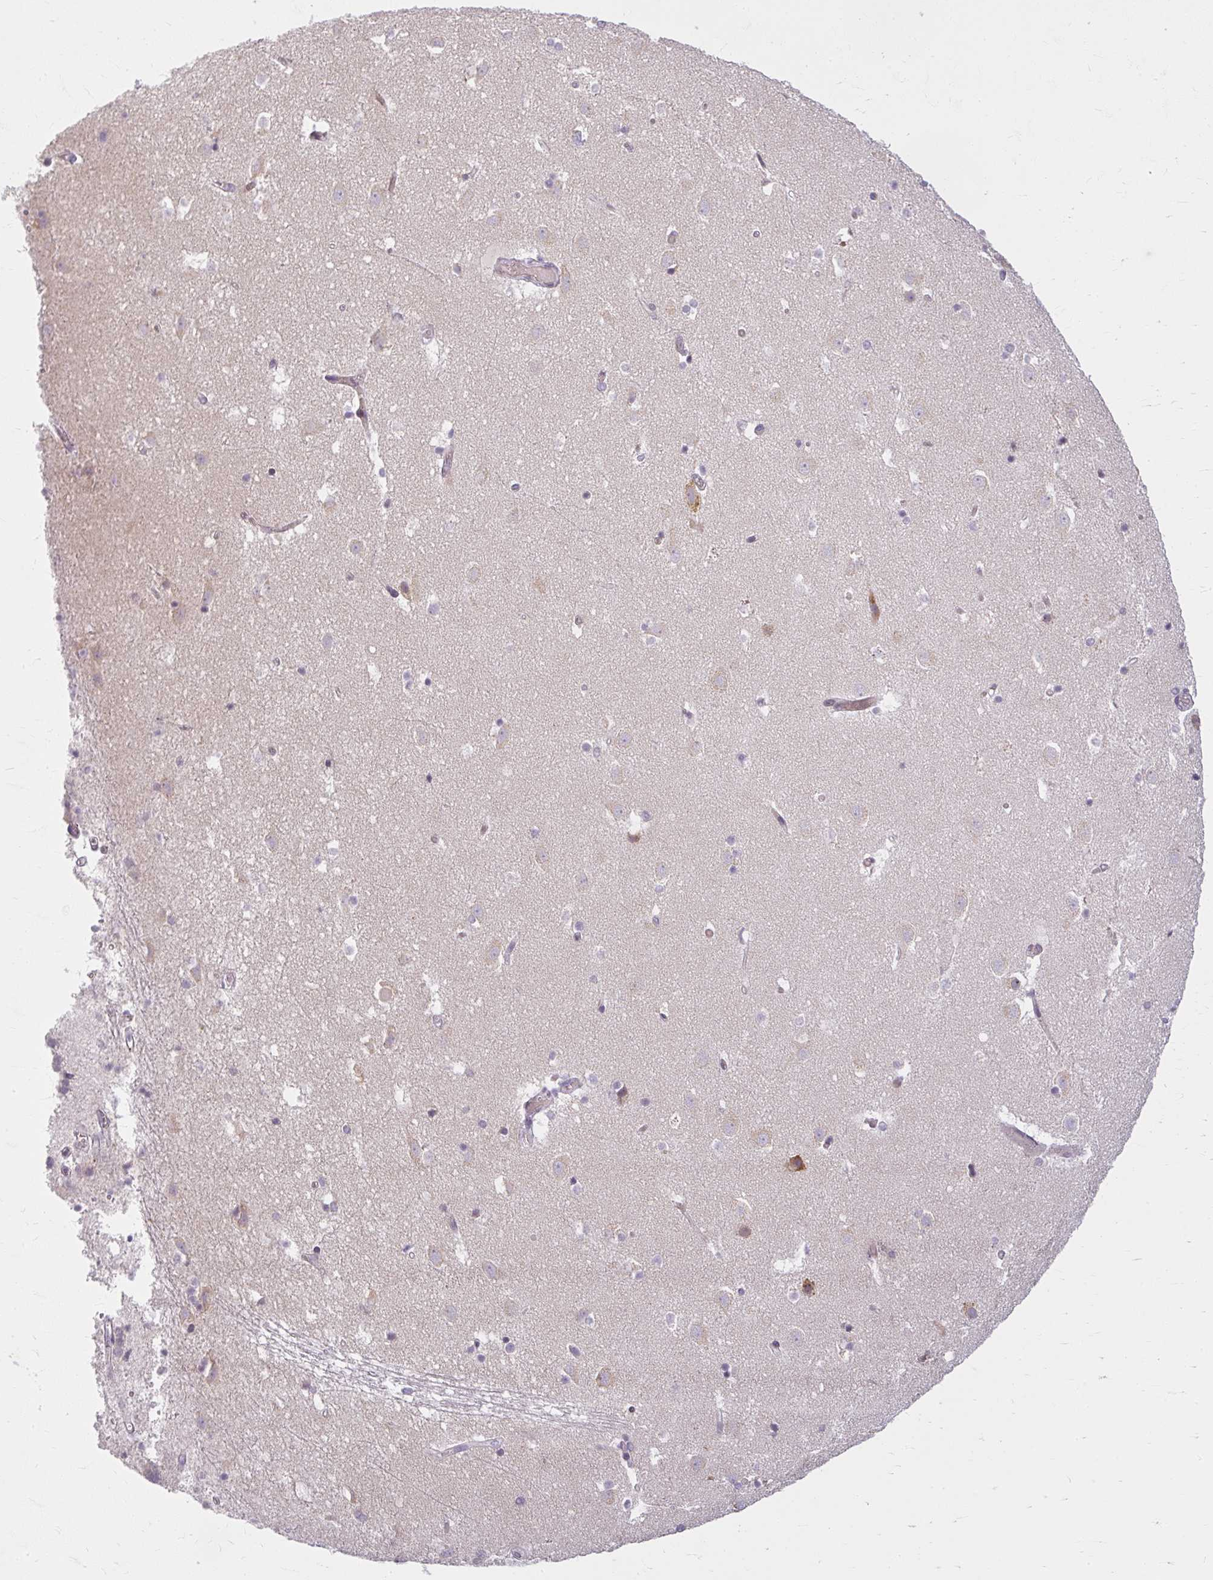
{"staining": {"intensity": "negative", "quantity": "none", "location": "none"}, "tissue": "caudate", "cell_type": "Glial cells", "image_type": "normal", "snomed": [{"axis": "morphology", "description": "Normal tissue, NOS"}, {"axis": "topography", "description": "Lateral ventricle wall"}], "caption": "Immunohistochemical staining of benign human caudate exhibits no significant expression in glial cells.", "gene": "ZFYVE26", "patient": {"sex": "male", "age": 37}}